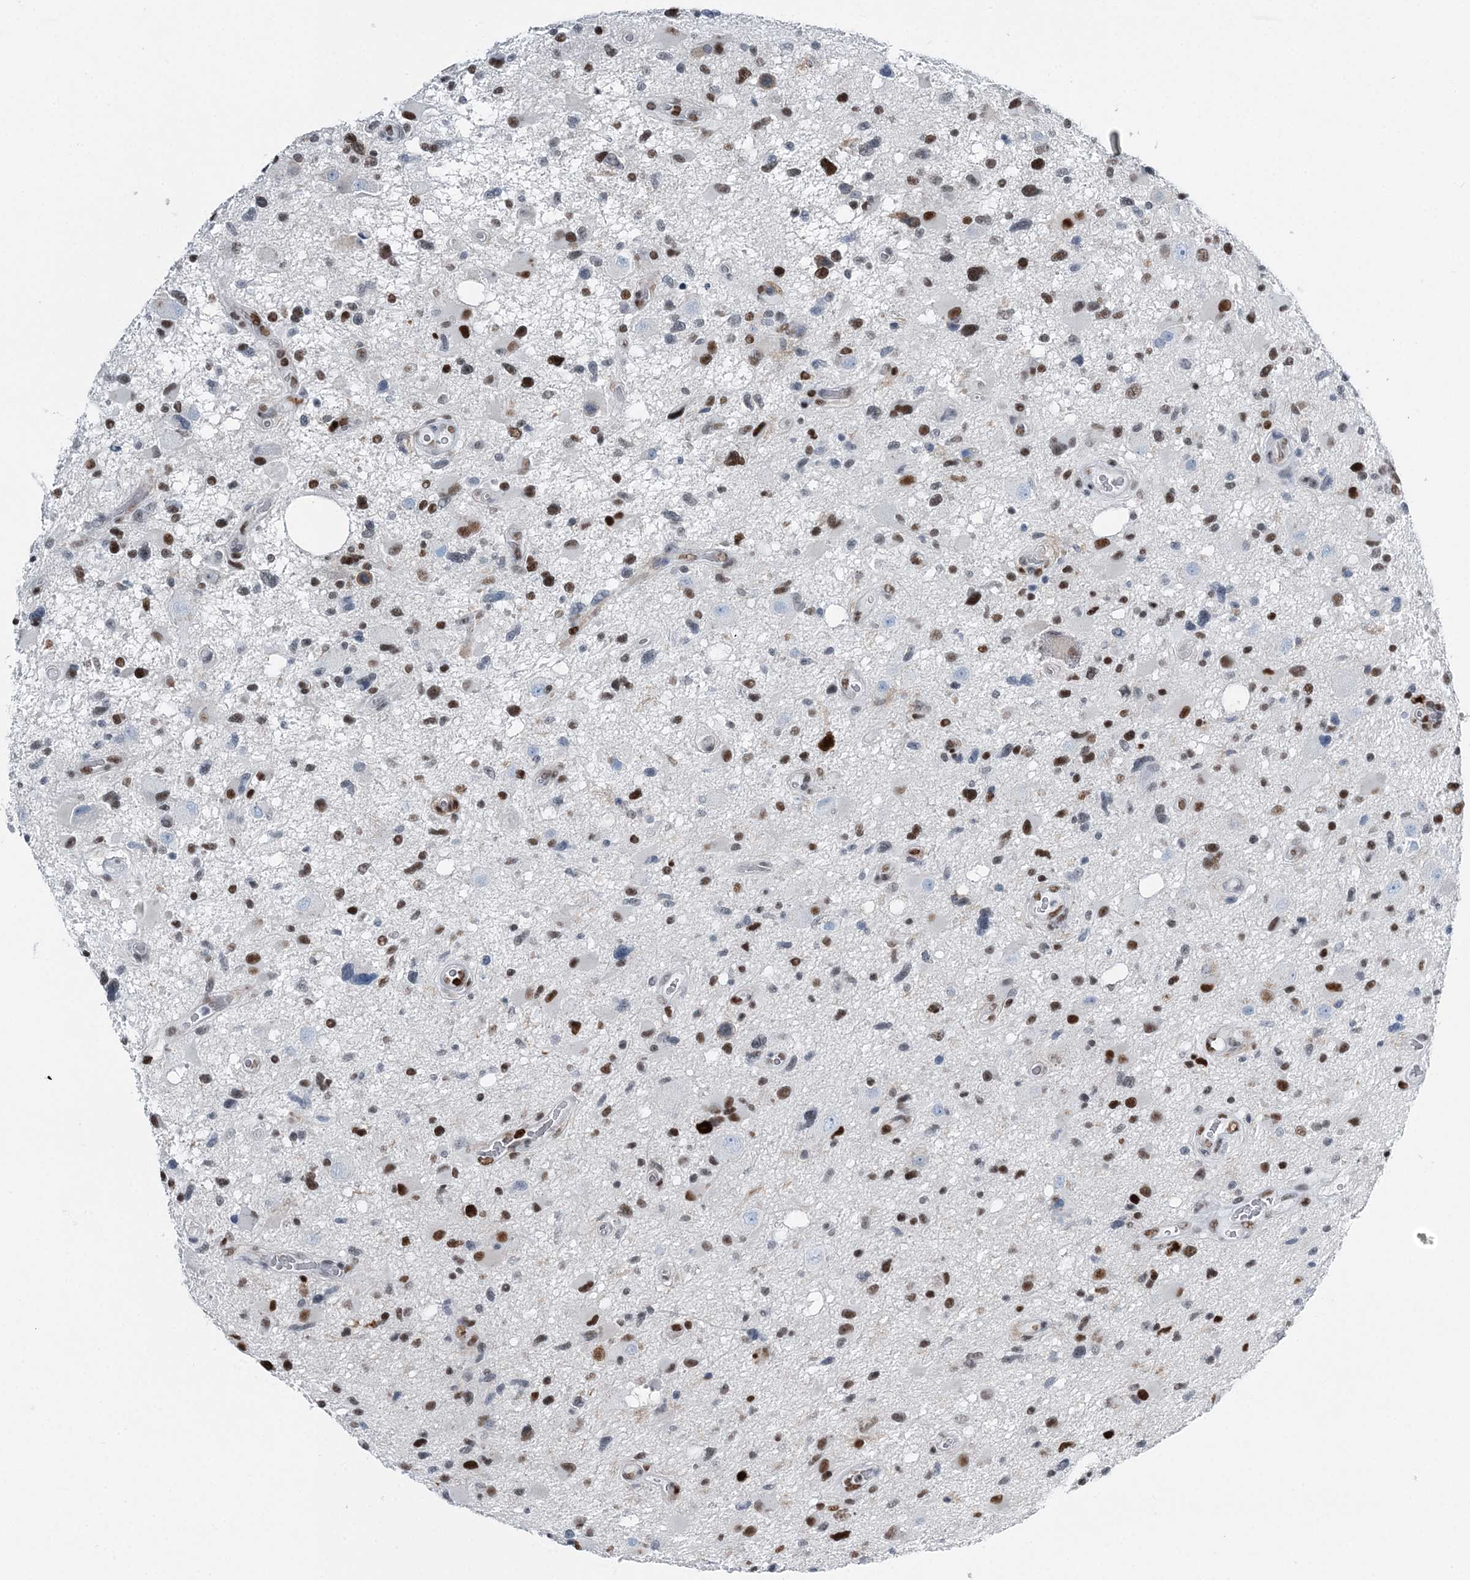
{"staining": {"intensity": "moderate", "quantity": "25%-75%", "location": "nuclear"}, "tissue": "glioma", "cell_type": "Tumor cells", "image_type": "cancer", "snomed": [{"axis": "morphology", "description": "Glioma, malignant, High grade"}, {"axis": "topography", "description": "Brain"}], "caption": "Protein expression by immunohistochemistry (IHC) reveals moderate nuclear expression in about 25%-75% of tumor cells in malignant high-grade glioma.", "gene": "HAT1", "patient": {"sex": "male", "age": 33}}